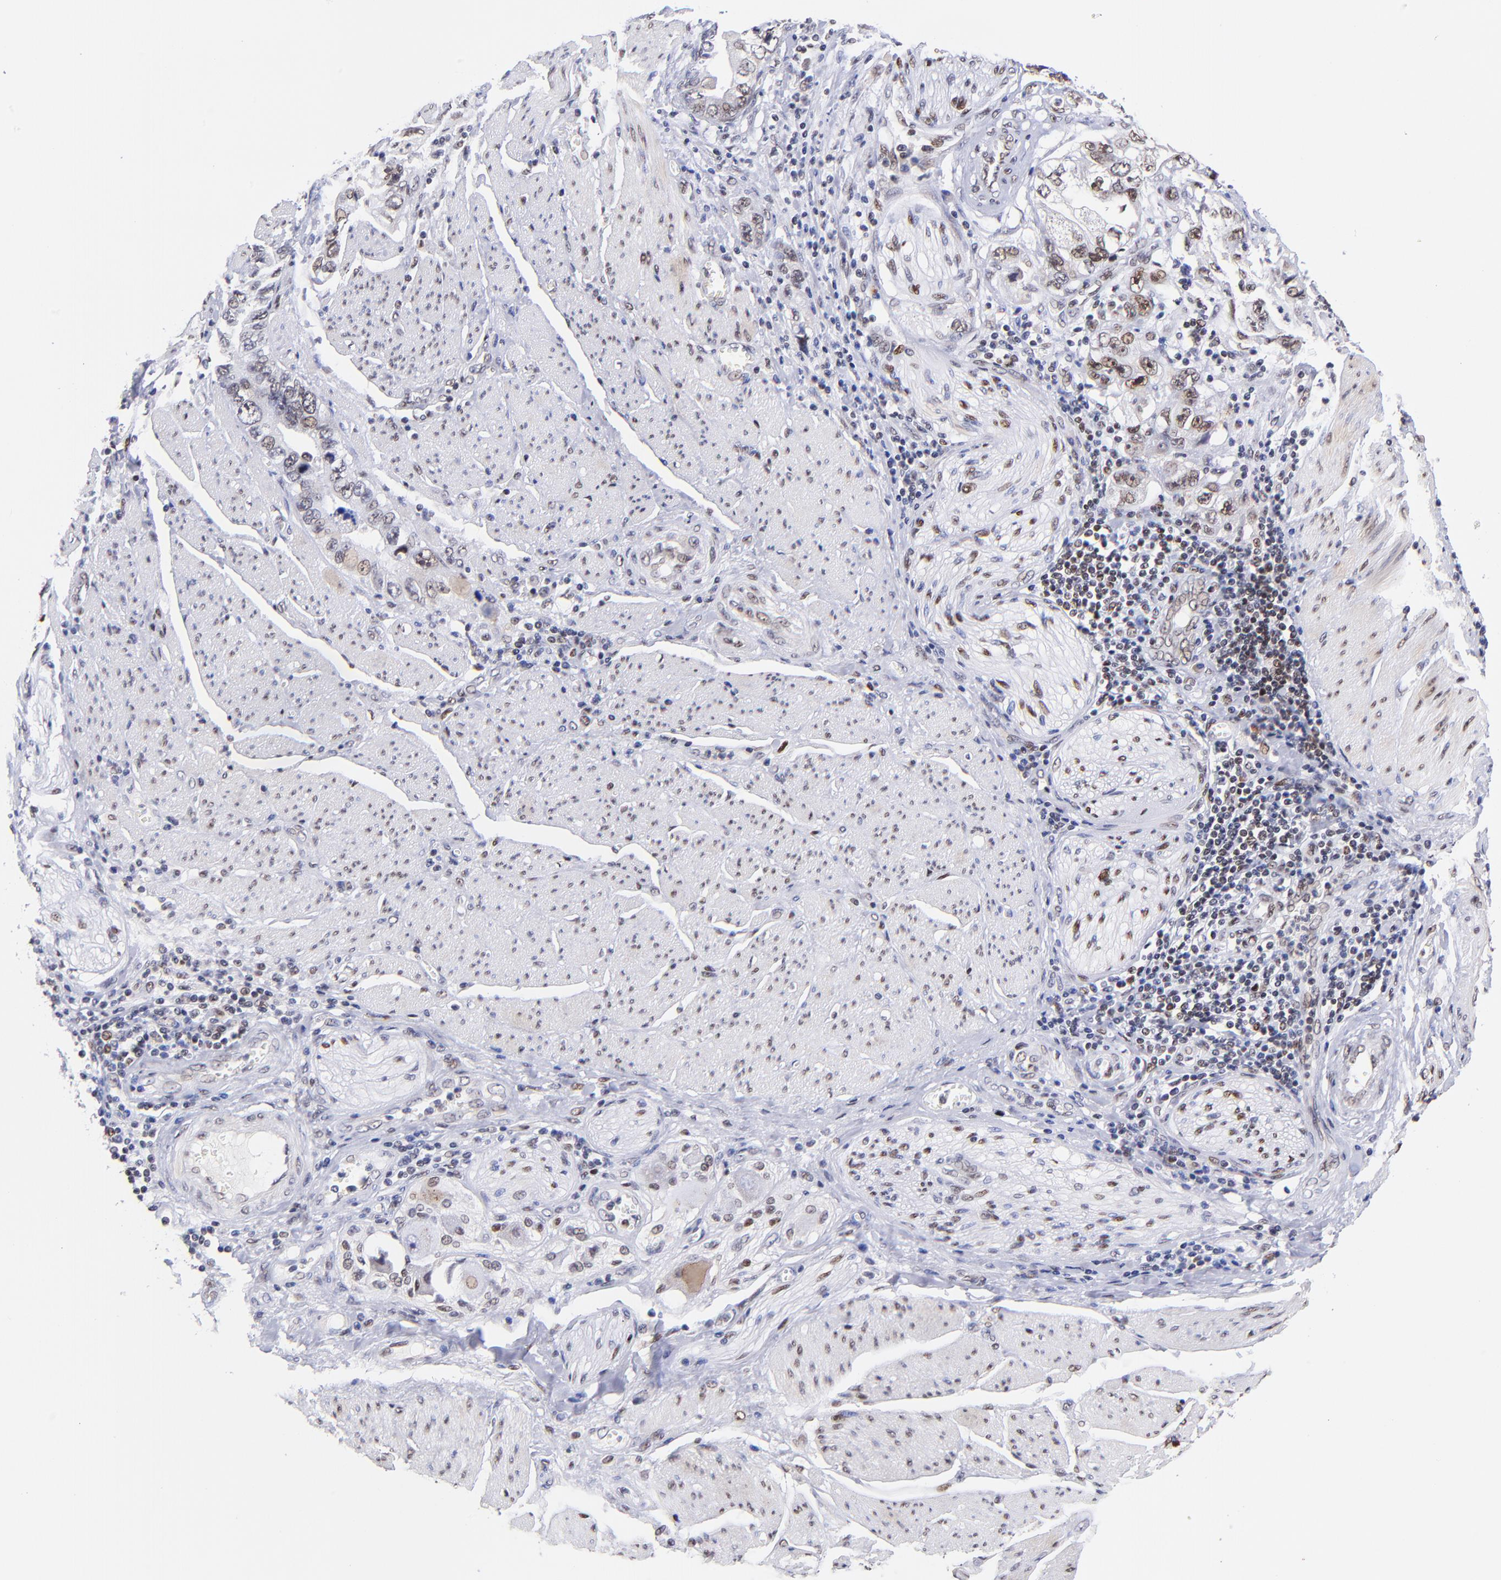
{"staining": {"intensity": "weak", "quantity": ">75%", "location": "nuclear"}, "tissue": "stomach cancer", "cell_type": "Tumor cells", "image_type": "cancer", "snomed": [{"axis": "morphology", "description": "Adenocarcinoma, NOS"}, {"axis": "topography", "description": "Pancreas"}, {"axis": "topography", "description": "Stomach, upper"}], "caption": "Human stomach adenocarcinoma stained with a protein marker displays weak staining in tumor cells.", "gene": "MIDEAS", "patient": {"sex": "male", "age": 77}}